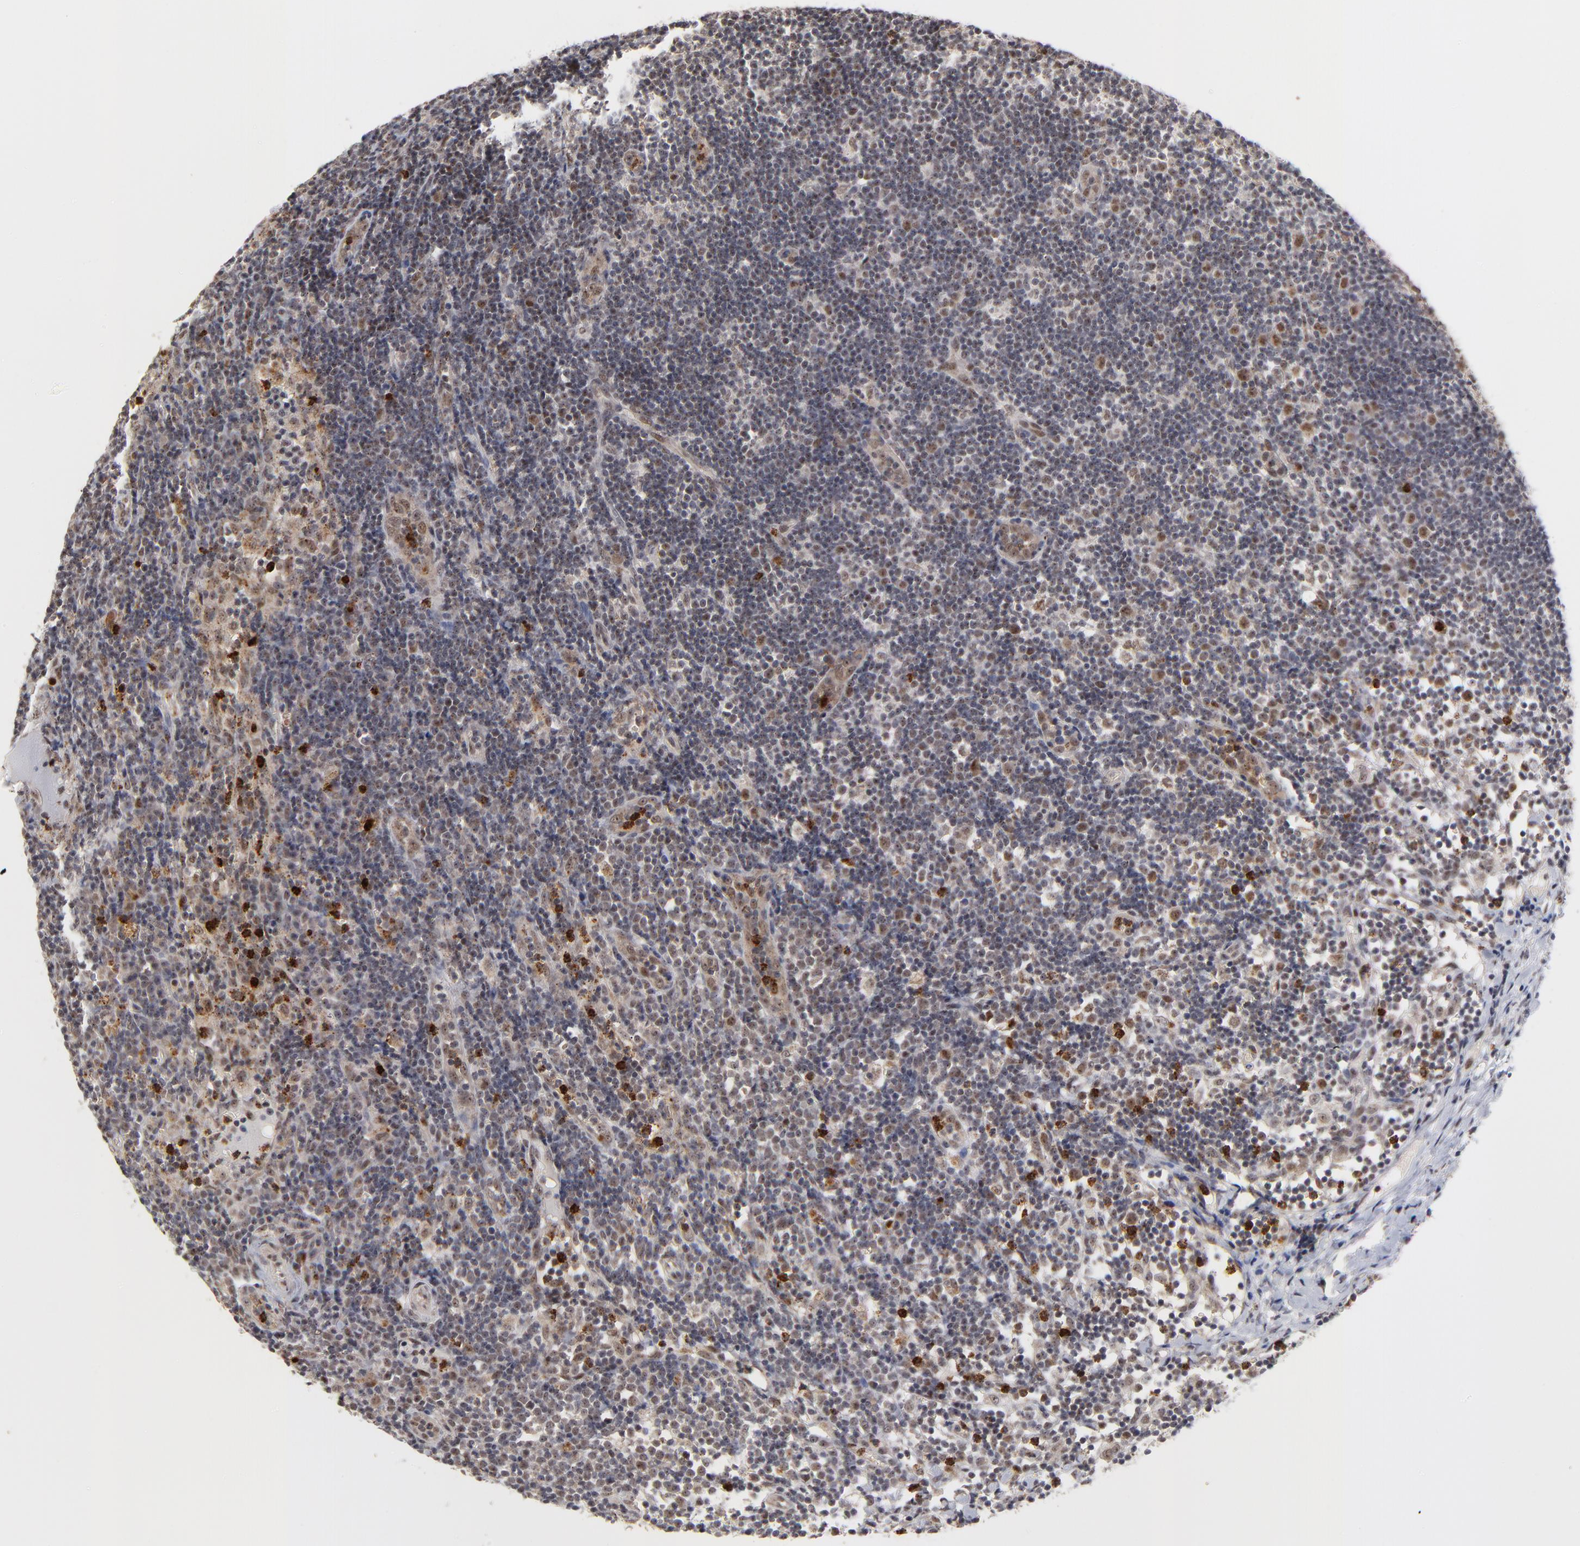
{"staining": {"intensity": "moderate", "quantity": "<25%", "location": "nuclear"}, "tissue": "lymph node", "cell_type": "Non-germinal center cells", "image_type": "normal", "snomed": [{"axis": "morphology", "description": "Normal tissue, NOS"}, {"axis": "morphology", "description": "Inflammation, NOS"}, {"axis": "topography", "description": "Lymph node"}, {"axis": "topography", "description": "Salivary gland"}], "caption": "Protein staining of normal lymph node shows moderate nuclear staining in approximately <25% of non-germinal center cells. The protein is shown in brown color, while the nuclei are stained blue.", "gene": "ZNF419", "patient": {"sex": "male", "age": 3}}